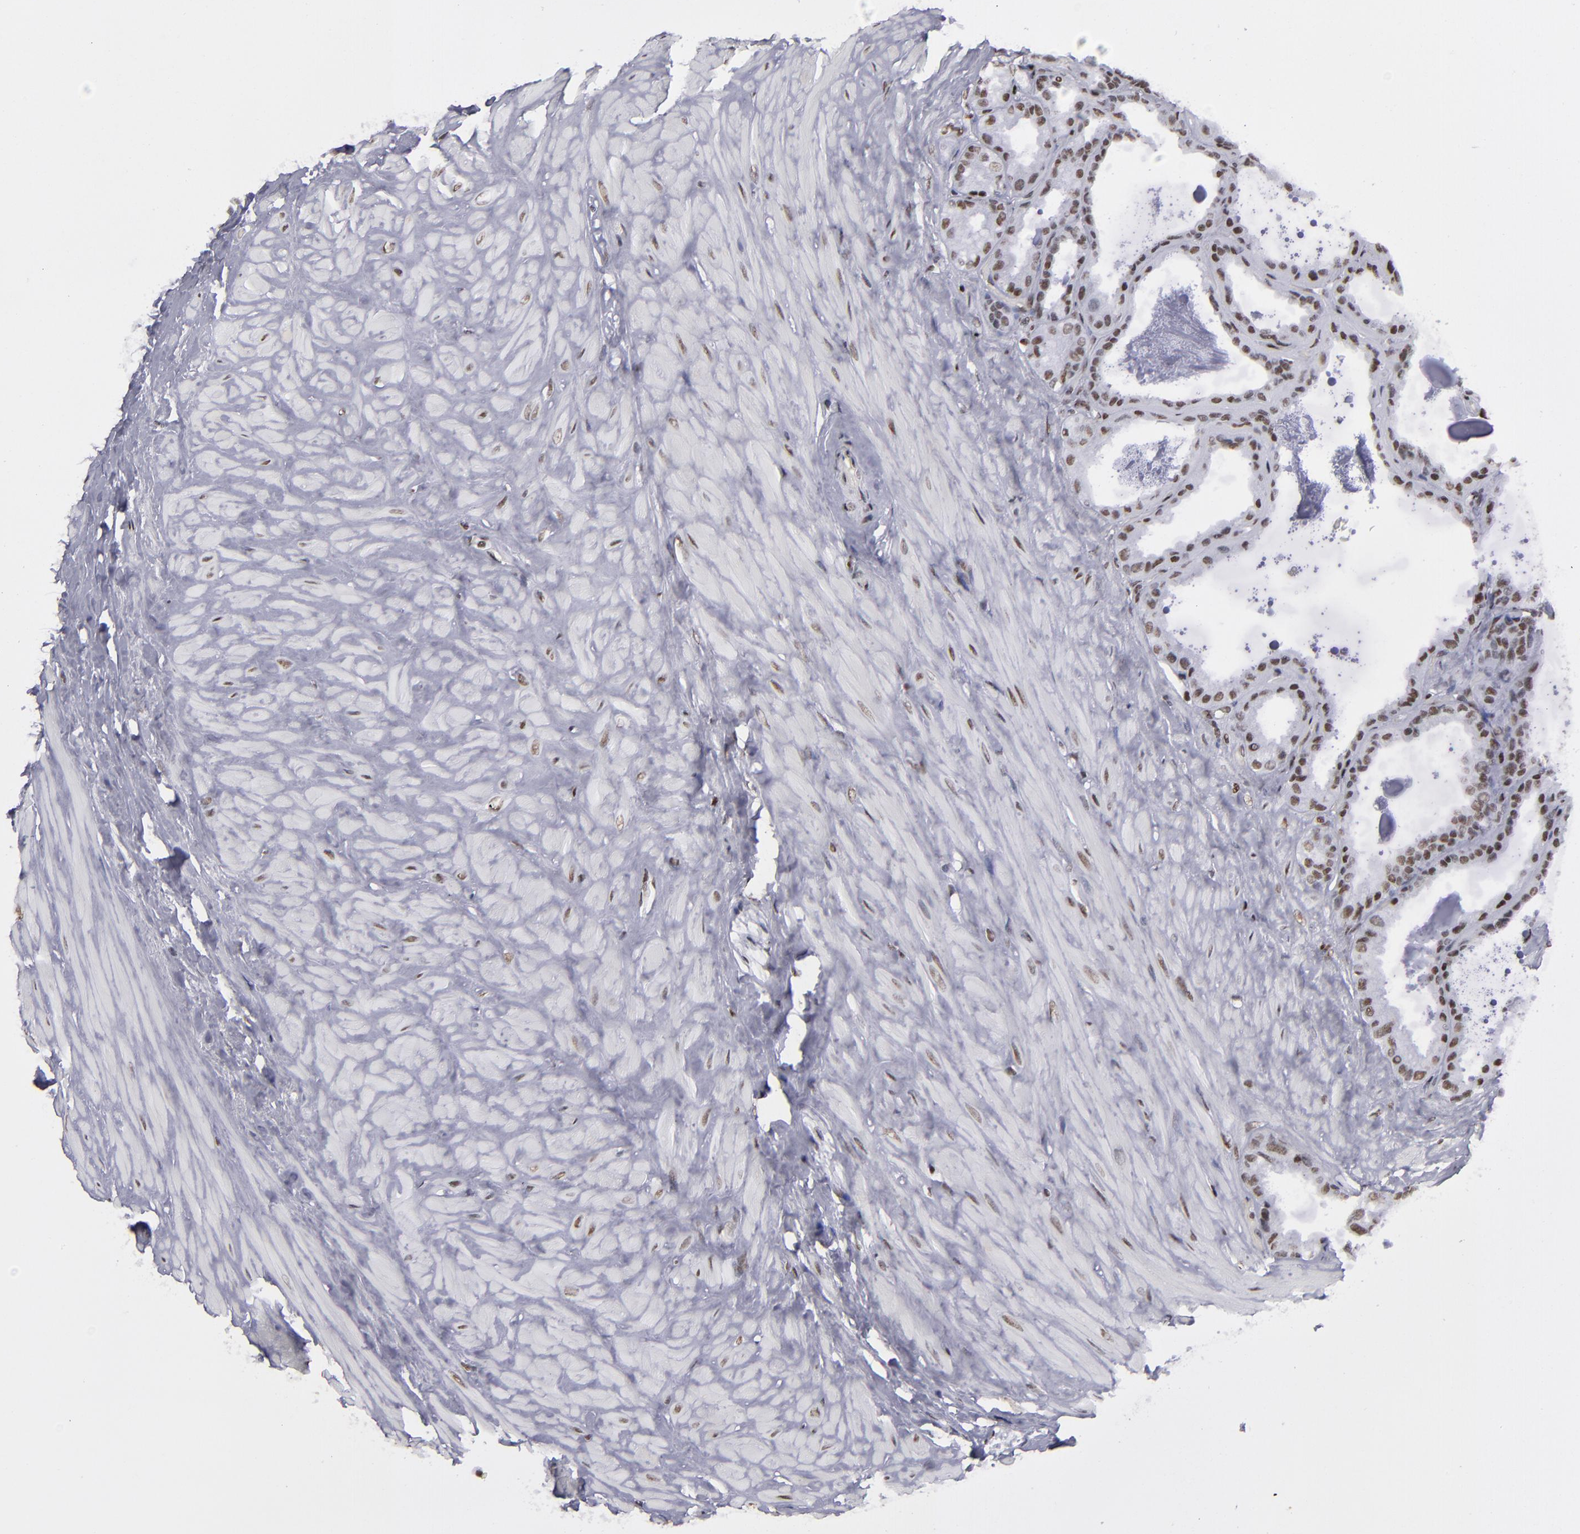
{"staining": {"intensity": "moderate", "quantity": ">75%", "location": "nuclear"}, "tissue": "seminal vesicle", "cell_type": "Glandular cells", "image_type": "normal", "snomed": [{"axis": "morphology", "description": "Normal tissue, NOS"}, {"axis": "morphology", "description": "Inflammation, NOS"}, {"axis": "topography", "description": "Urinary bladder"}, {"axis": "topography", "description": "Prostate"}, {"axis": "topography", "description": "Seminal veicle"}], "caption": "DAB (3,3'-diaminobenzidine) immunohistochemical staining of normal human seminal vesicle shows moderate nuclear protein positivity in about >75% of glandular cells.", "gene": "TERF2", "patient": {"sex": "male", "age": 82}}